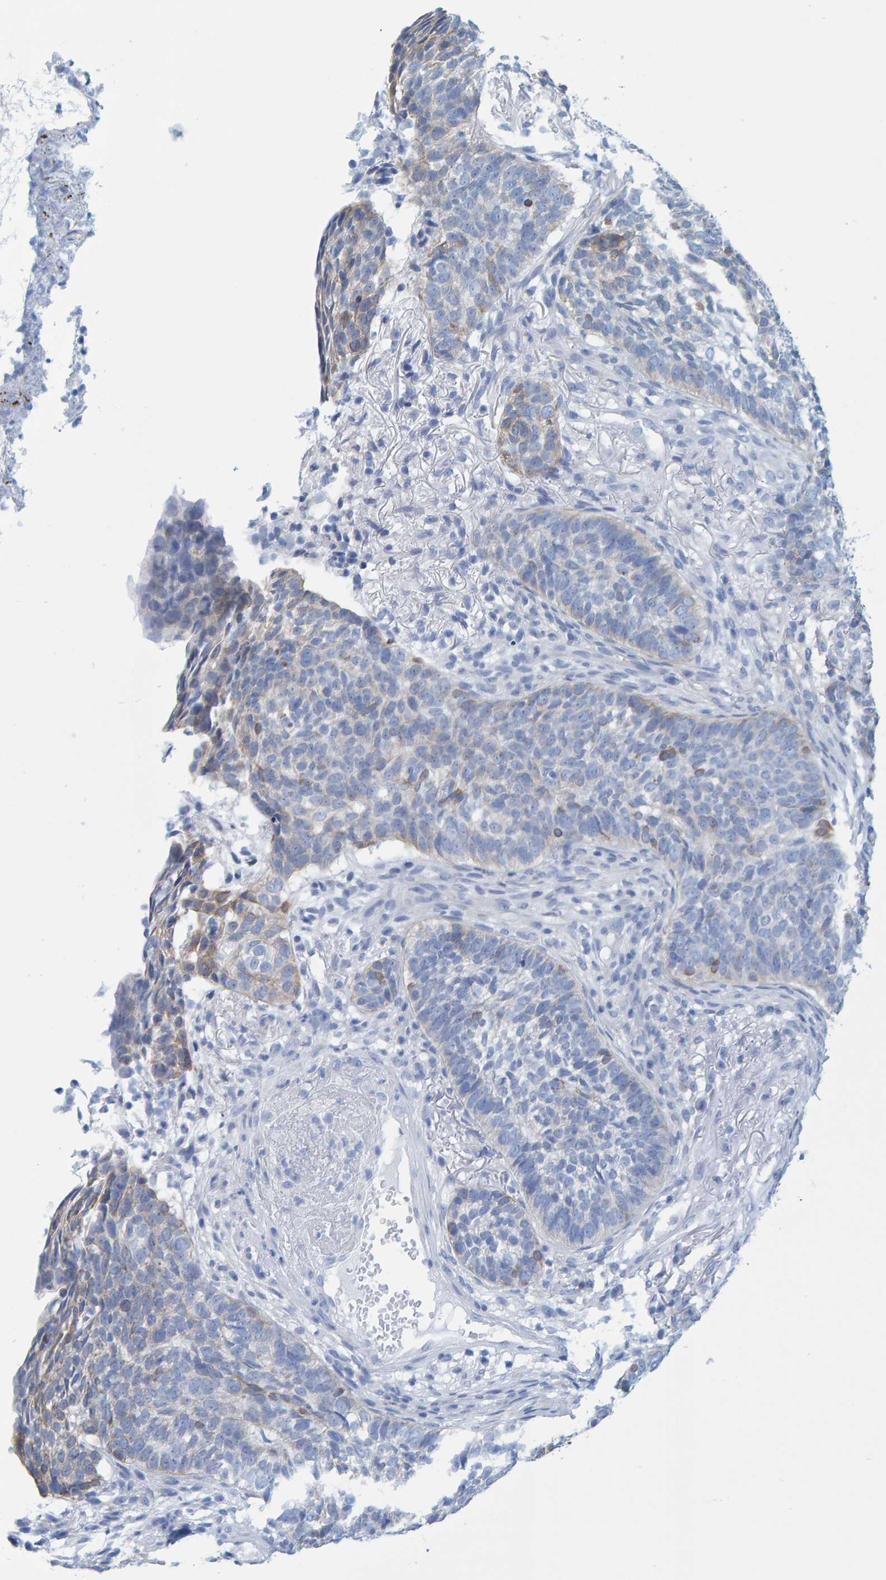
{"staining": {"intensity": "moderate", "quantity": "<25%", "location": "cytoplasmic/membranous"}, "tissue": "skin cancer", "cell_type": "Tumor cells", "image_type": "cancer", "snomed": [{"axis": "morphology", "description": "Basal cell carcinoma"}, {"axis": "topography", "description": "Skin"}], "caption": "Immunohistochemistry of skin cancer displays low levels of moderate cytoplasmic/membranous expression in about <25% of tumor cells.", "gene": "JAKMIP3", "patient": {"sex": "male", "age": 85}}